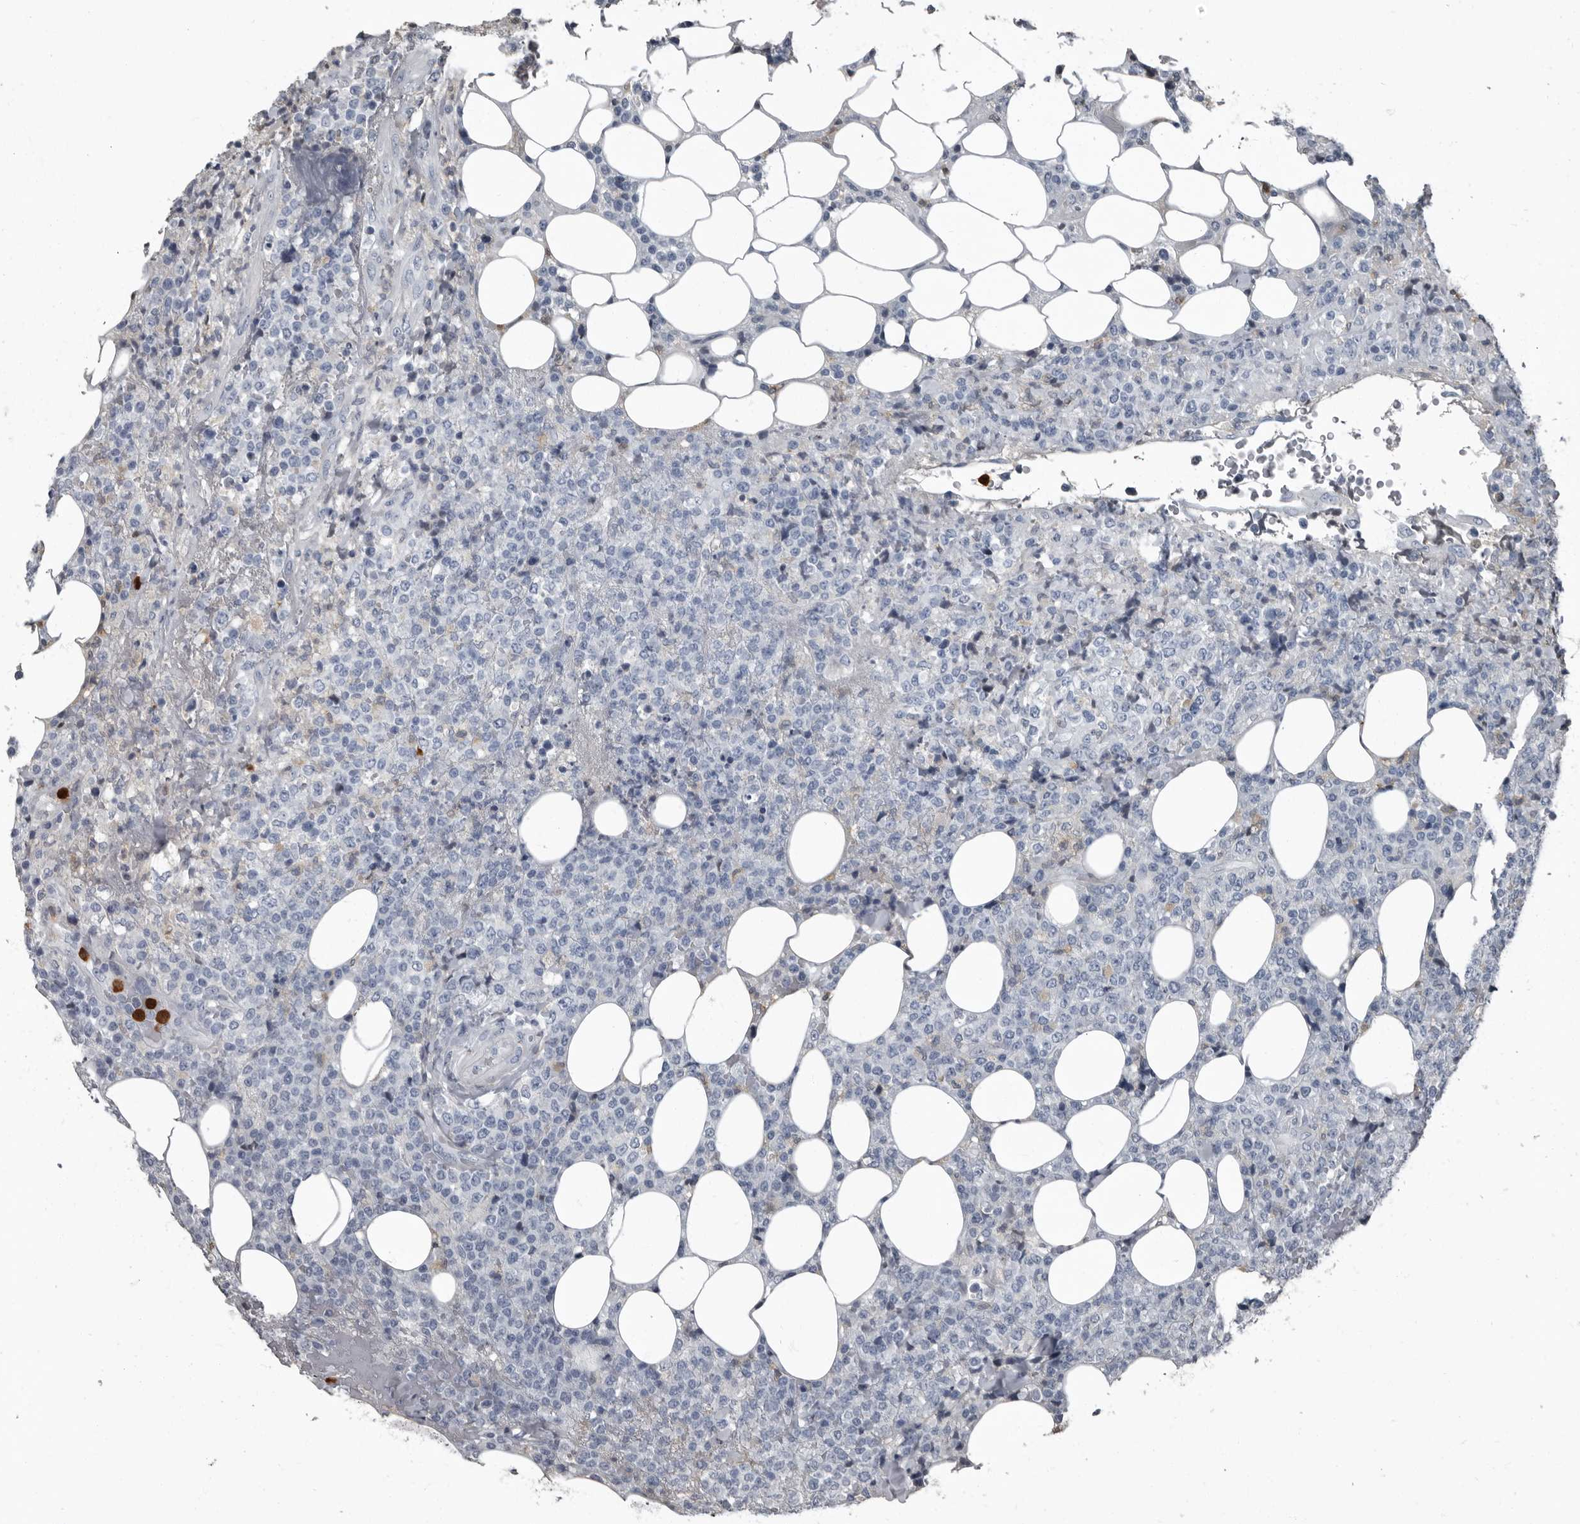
{"staining": {"intensity": "negative", "quantity": "none", "location": "none"}, "tissue": "lymphoma", "cell_type": "Tumor cells", "image_type": "cancer", "snomed": [{"axis": "morphology", "description": "Malignant lymphoma, non-Hodgkin's type, High grade"}, {"axis": "topography", "description": "Lymph node"}], "caption": "Immunohistochemistry histopathology image of neoplastic tissue: lymphoma stained with DAB displays no significant protein positivity in tumor cells.", "gene": "TPD52L1", "patient": {"sex": "male", "age": 13}}